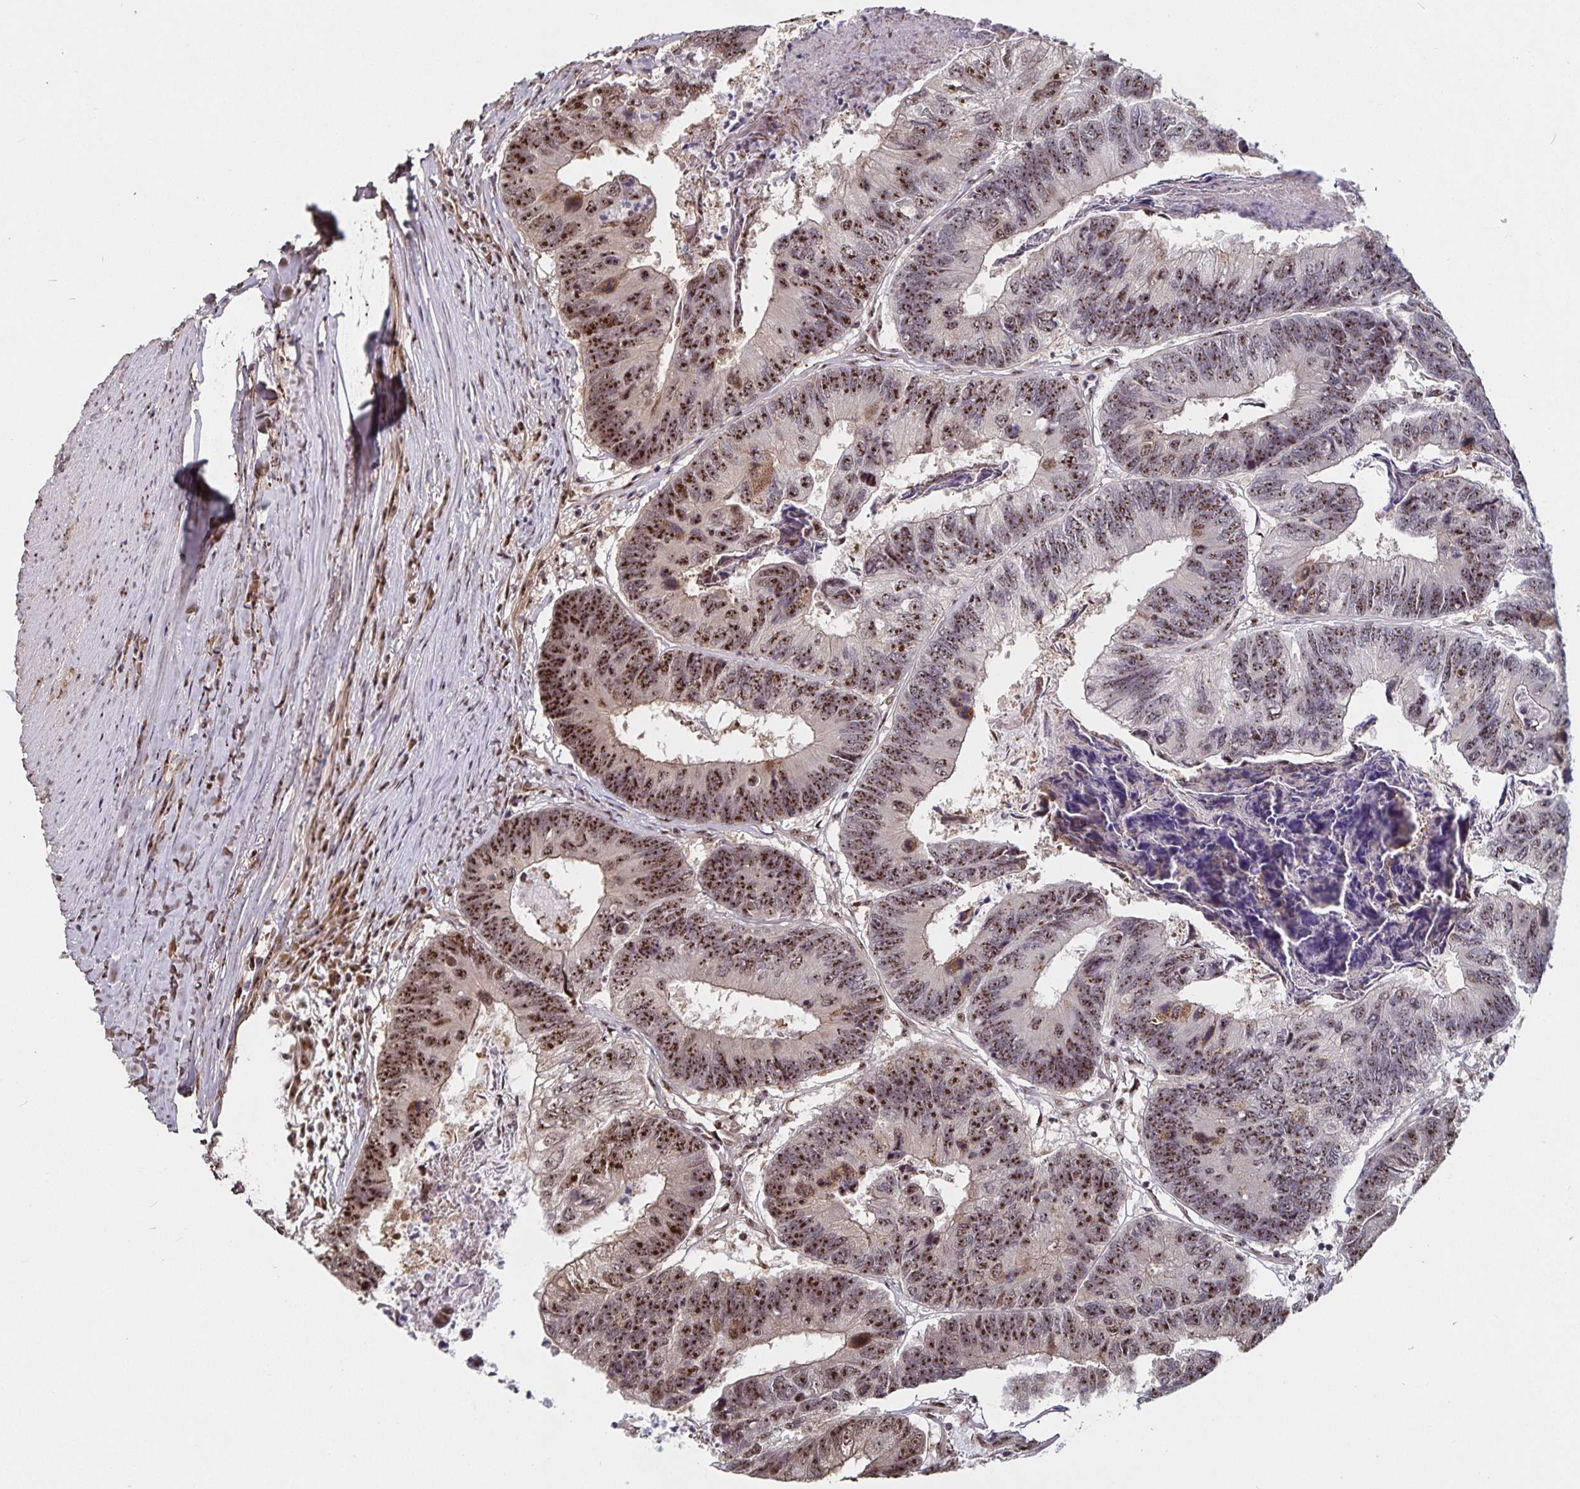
{"staining": {"intensity": "strong", "quantity": ">75%", "location": "nuclear"}, "tissue": "colorectal cancer", "cell_type": "Tumor cells", "image_type": "cancer", "snomed": [{"axis": "morphology", "description": "Adenocarcinoma, NOS"}, {"axis": "topography", "description": "Colon"}], "caption": "Protein expression analysis of human colorectal cancer reveals strong nuclear positivity in about >75% of tumor cells.", "gene": "LAS1L", "patient": {"sex": "female", "age": 67}}